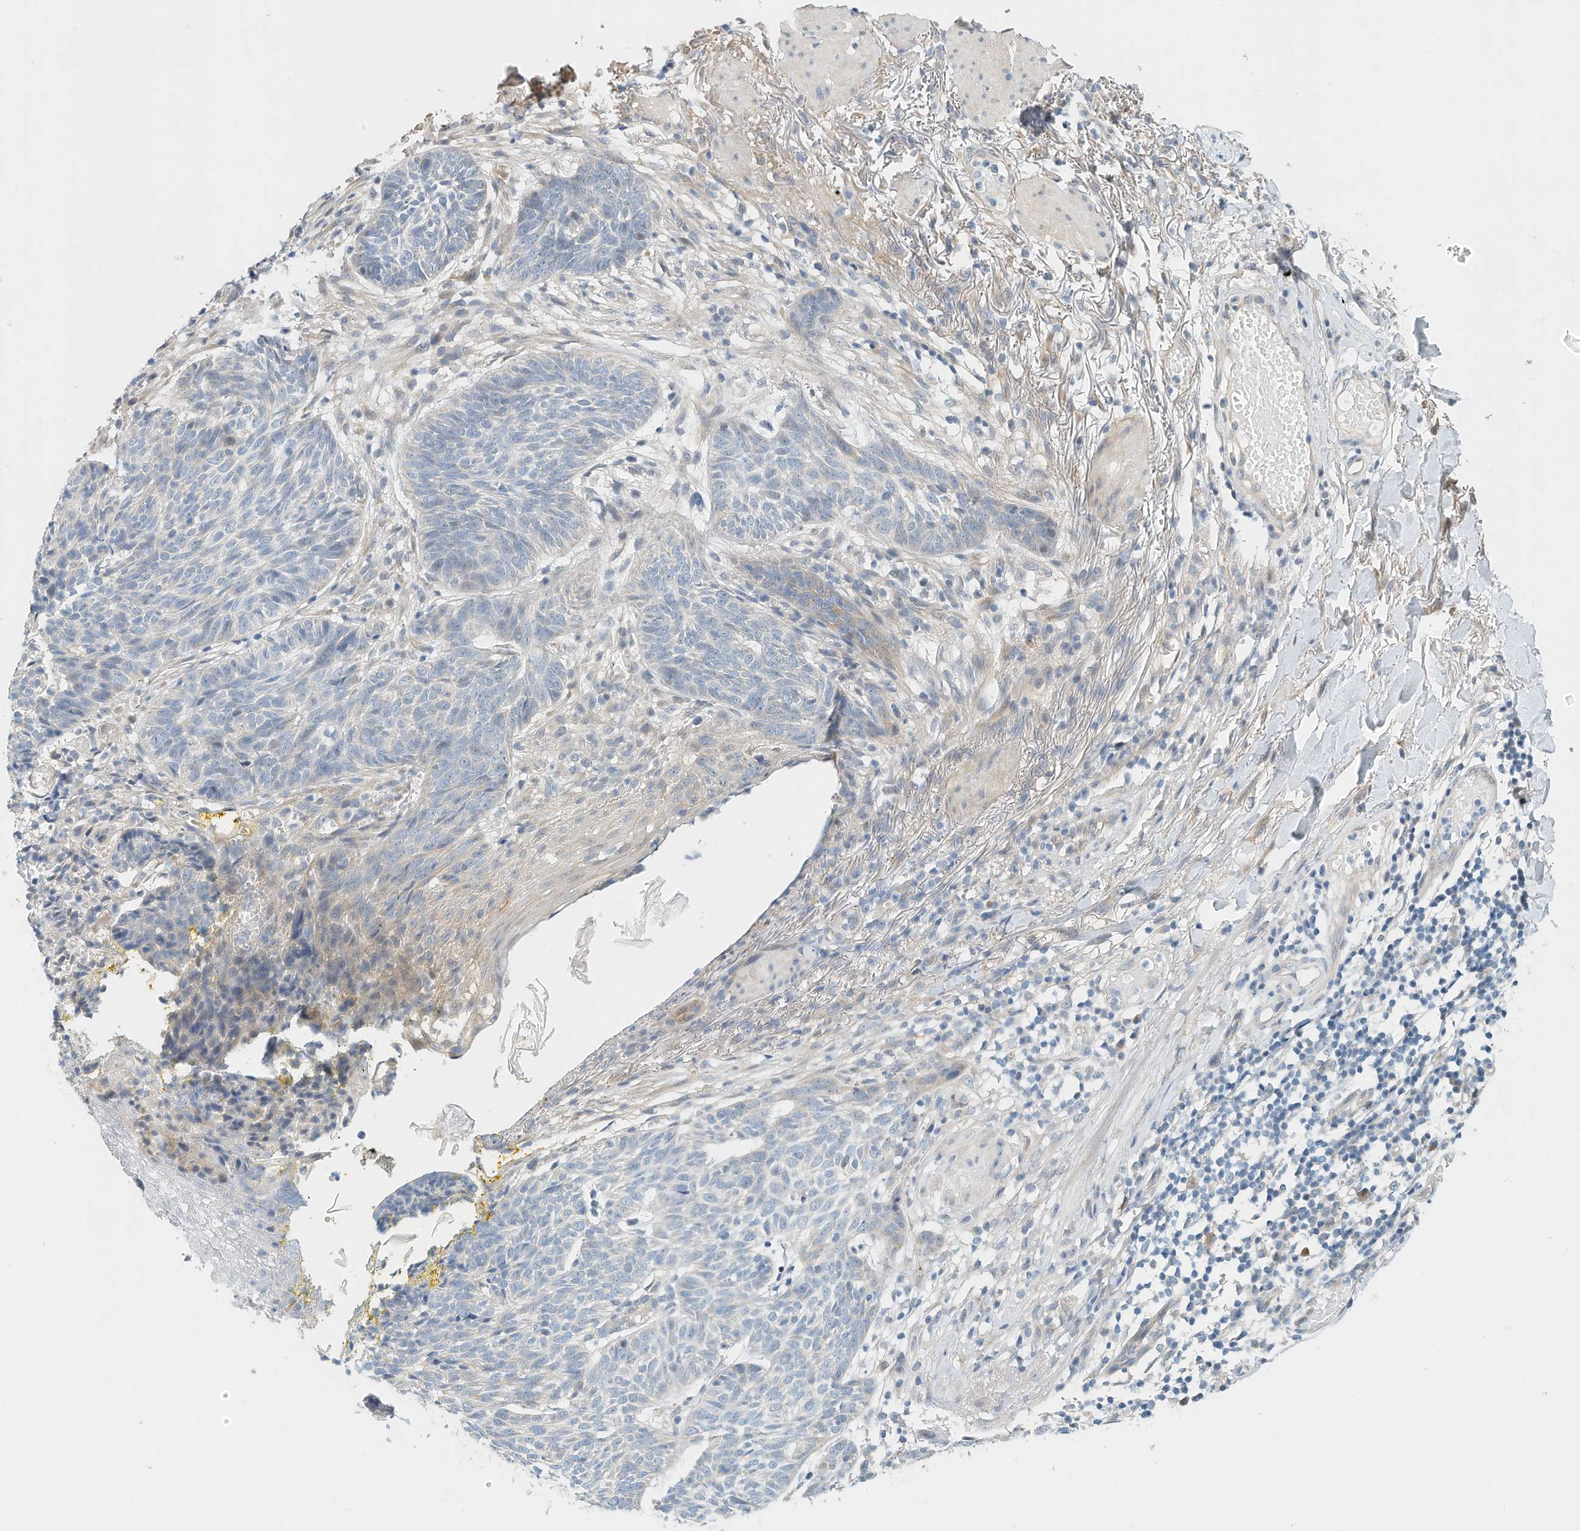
{"staining": {"intensity": "negative", "quantity": "none", "location": "none"}, "tissue": "skin cancer", "cell_type": "Tumor cells", "image_type": "cancer", "snomed": [{"axis": "morphology", "description": "Normal tissue, NOS"}, {"axis": "morphology", "description": "Basal cell carcinoma"}, {"axis": "topography", "description": "Skin"}], "caption": "The immunohistochemistry image has no significant expression in tumor cells of skin cancer tissue.", "gene": "ARHGAP28", "patient": {"sex": "male", "age": 64}}